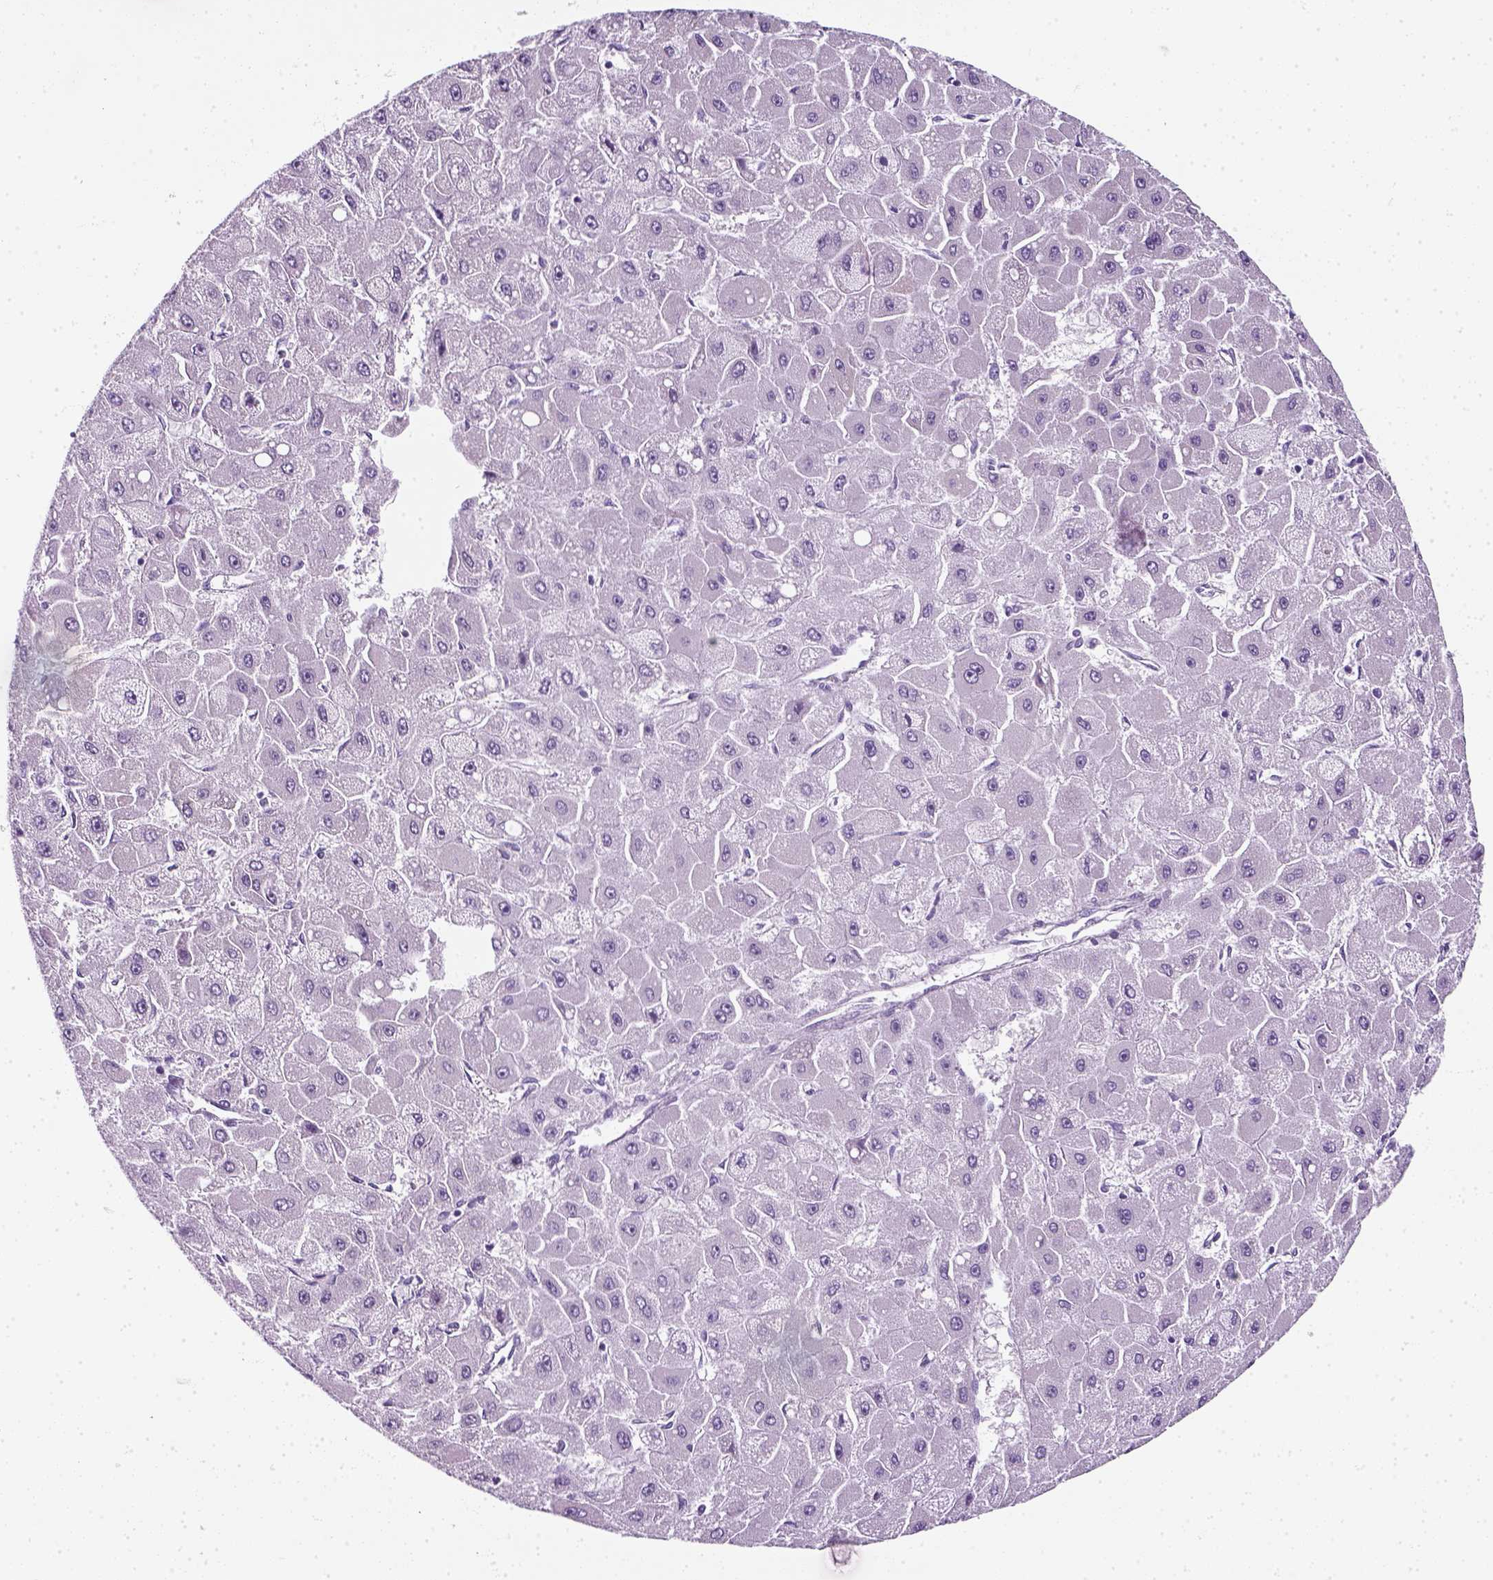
{"staining": {"intensity": "negative", "quantity": "none", "location": "none"}, "tissue": "liver cancer", "cell_type": "Tumor cells", "image_type": "cancer", "snomed": [{"axis": "morphology", "description": "Carcinoma, Hepatocellular, NOS"}, {"axis": "topography", "description": "Liver"}], "caption": "Immunohistochemistry (IHC) of human liver cancer shows no expression in tumor cells. (Stains: DAB (3,3'-diaminobenzidine) immunohistochemistry (IHC) with hematoxylin counter stain, Microscopy: brightfield microscopy at high magnification).", "gene": "SLC12A5", "patient": {"sex": "female", "age": 25}}